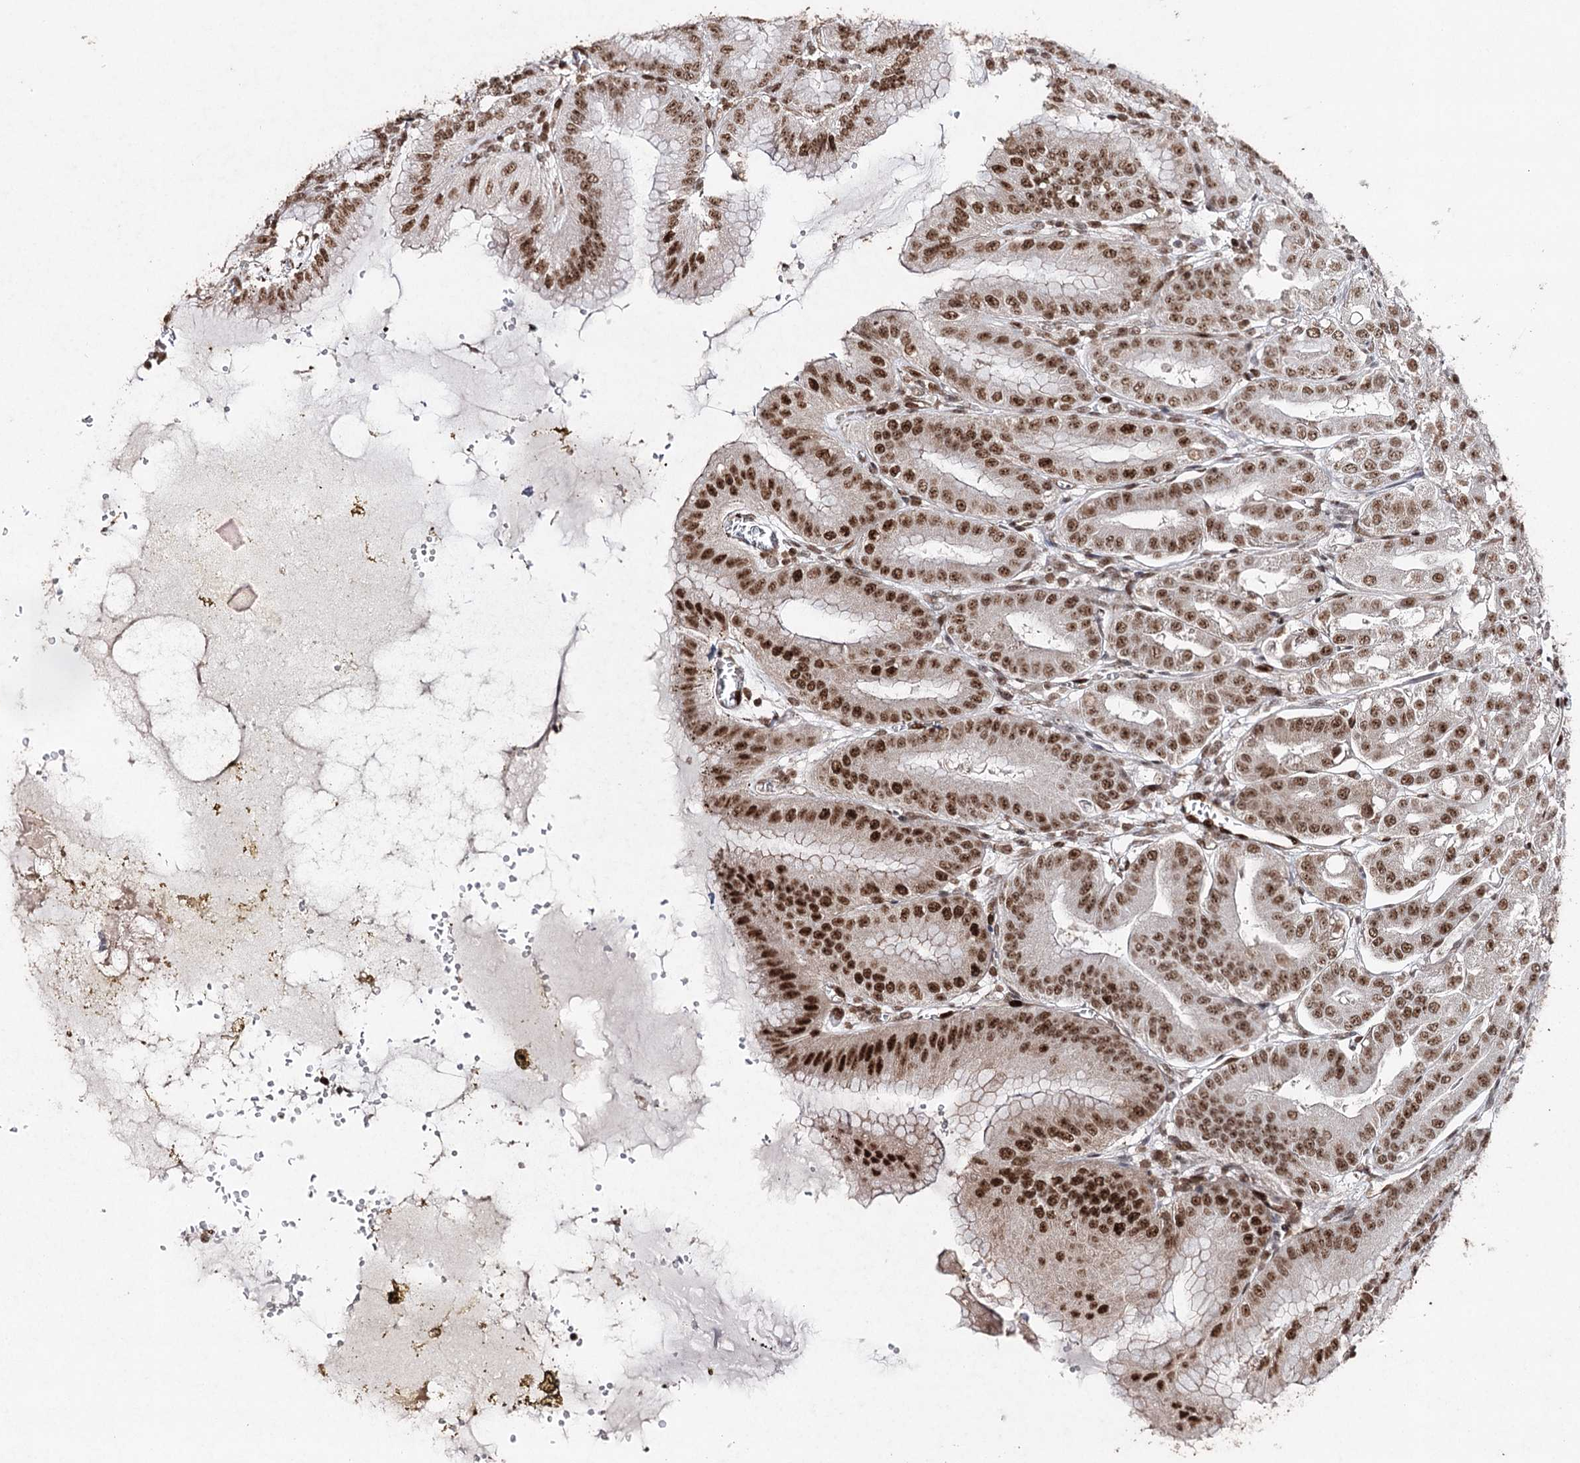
{"staining": {"intensity": "strong", "quantity": ">75%", "location": "nuclear"}, "tissue": "stomach", "cell_type": "Glandular cells", "image_type": "normal", "snomed": [{"axis": "morphology", "description": "Normal tissue, NOS"}, {"axis": "topography", "description": "Stomach, upper"}, {"axis": "topography", "description": "Stomach, lower"}], "caption": "Immunohistochemical staining of normal human stomach reveals high levels of strong nuclear positivity in approximately >75% of glandular cells. The staining is performed using DAB (3,3'-diaminobenzidine) brown chromogen to label protein expression. The nuclei are counter-stained blue using hematoxylin.", "gene": "PDCD4", "patient": {"sex": "male", "age": 71}}